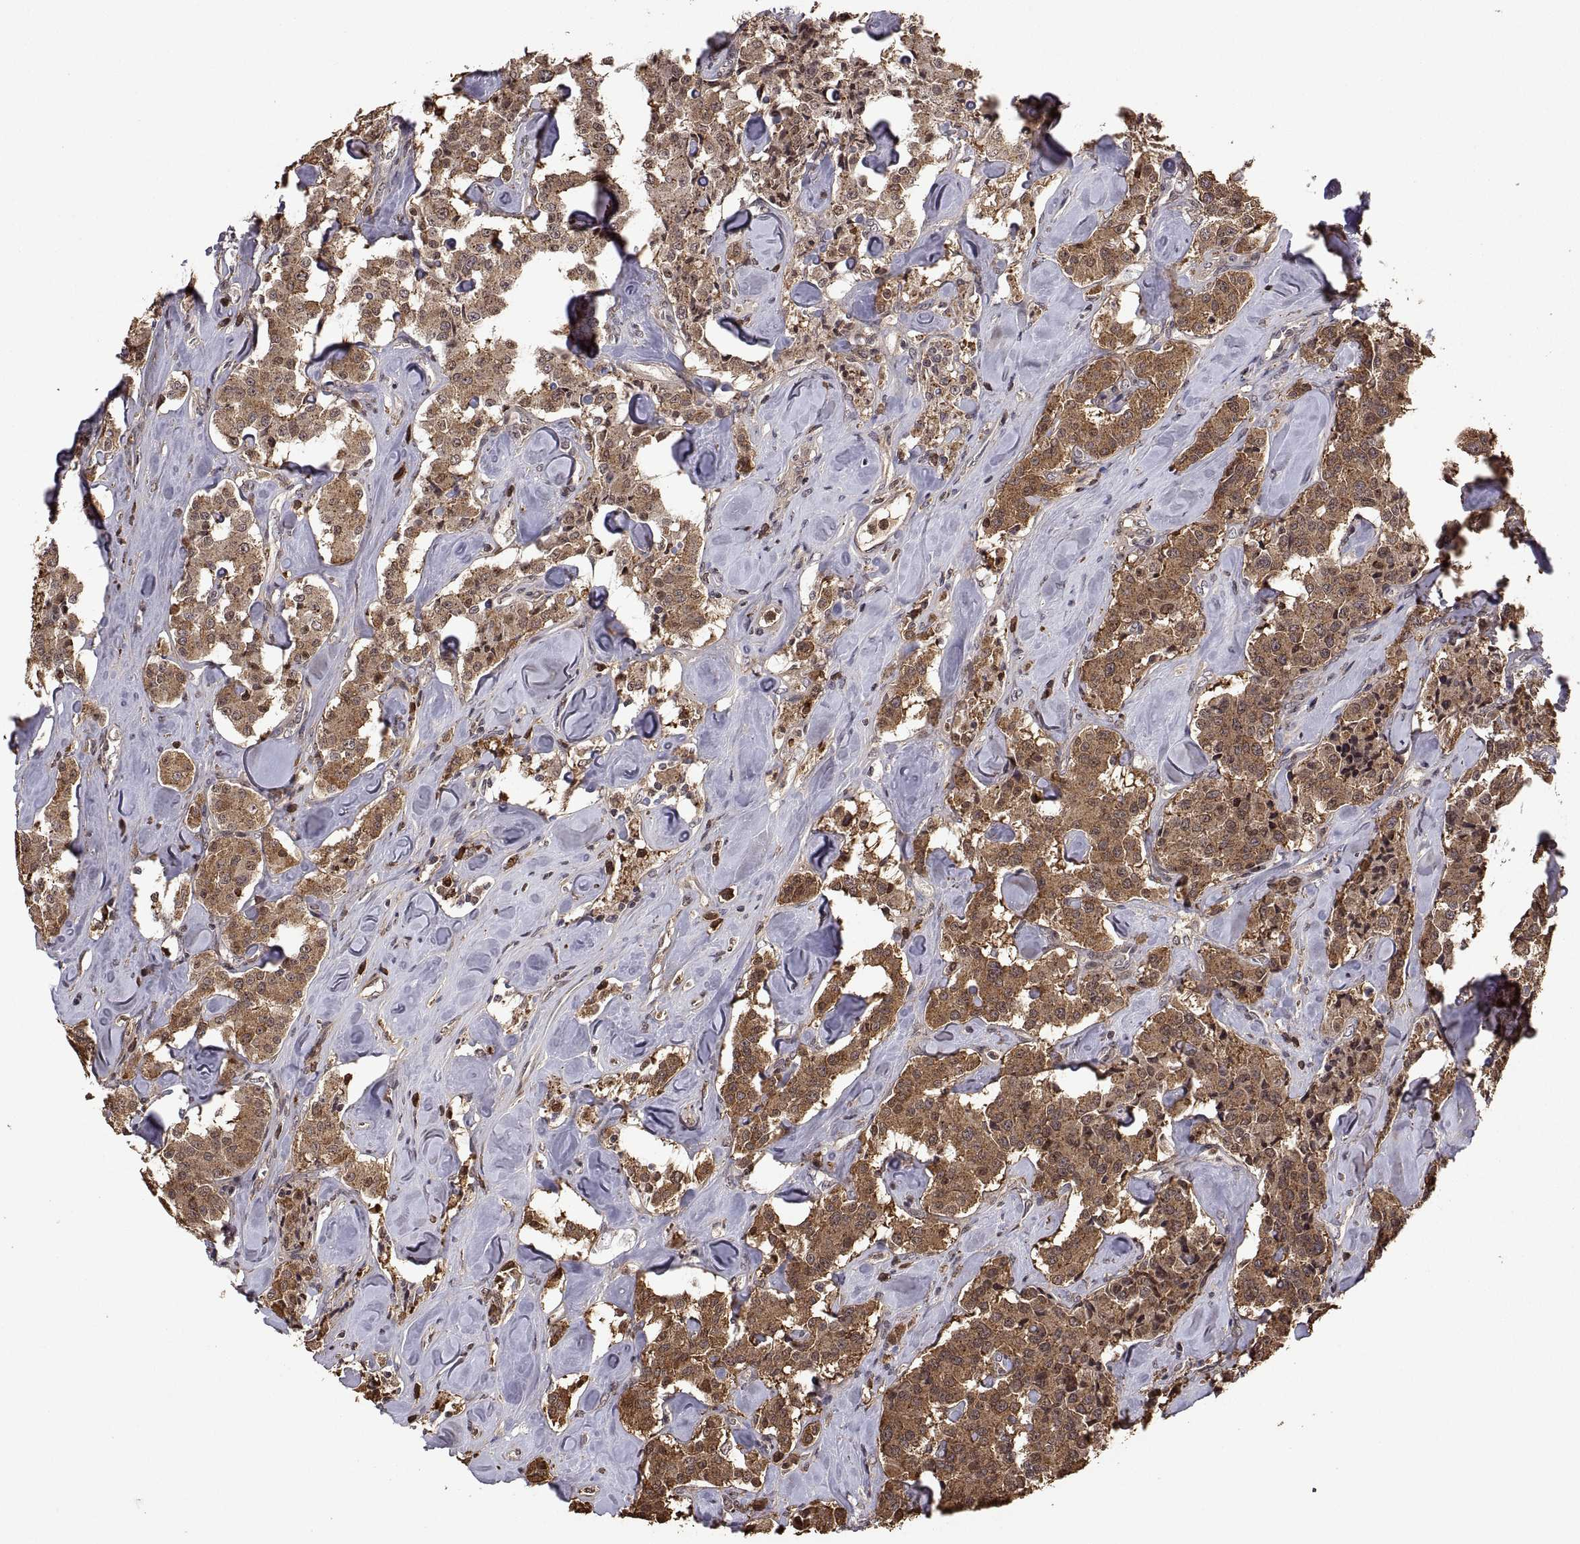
{"staining": {"intensity": "moderate", "quantity": ">75%", "location": "cytoplasmic/membranous"}, "tissue": "carcinoid", "cell_type": "Tumor cells", "image_type": "cancer", "snomed": [{"axis": "morphology", "description": "Carcinoid, malignant, NOS"}, {"axis": "topography", "description": "Pancreas"}], "caption": "Tumor cells reveal medium levels of moderate cytoplasmic/membranous expression in about >75% of cells in human carcinoid.", "gene": "ZNRF2", "patient": {"sex": "male", "age": 41}}